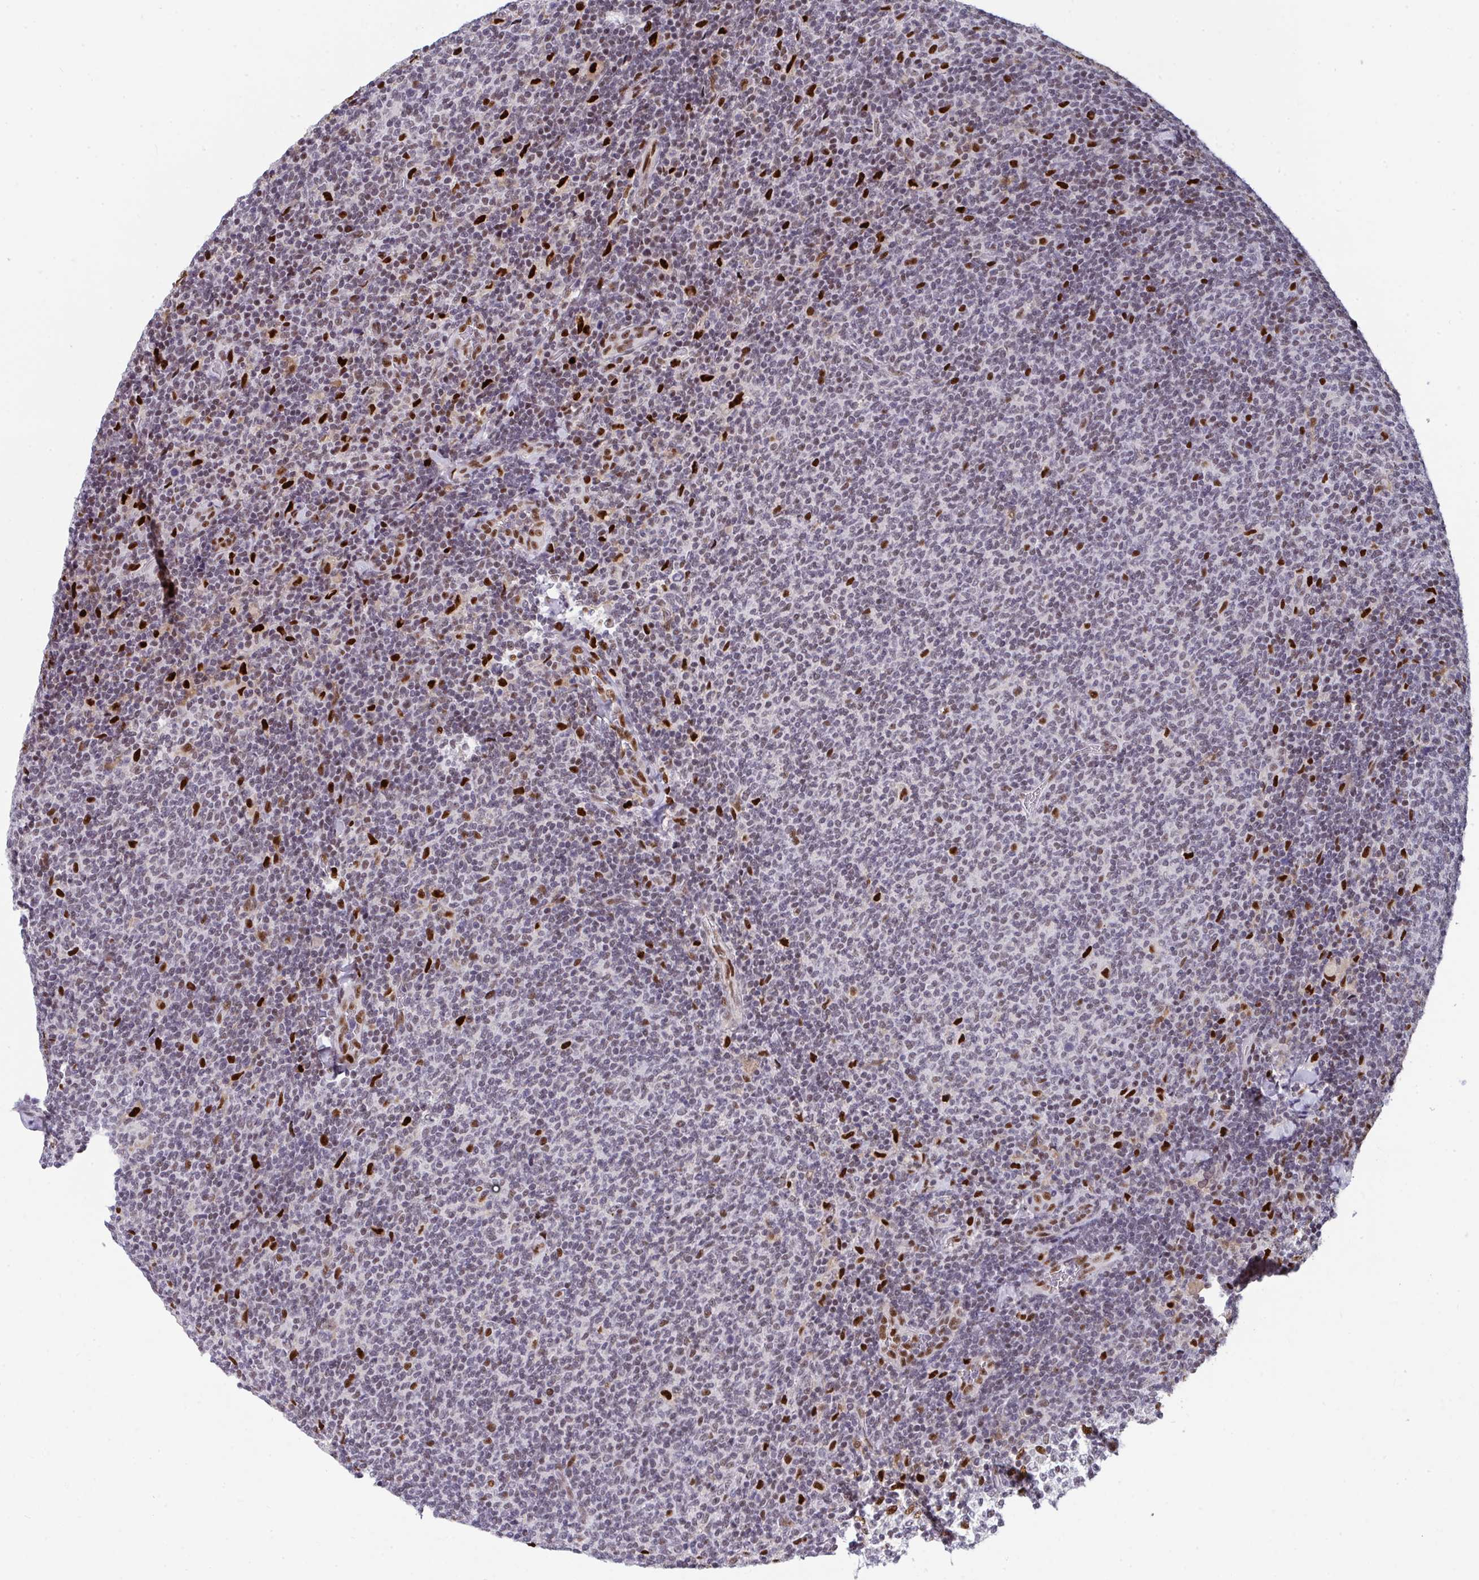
{"staining": {"intensity": "weak", "quantity": "<25%", "location": "nuclear"}, "tissue": "lymphoma", "cell_type": "Tumor cells", "image_type": "cancer", "snomed": [{"axis": "morphology", "description": "Malignant lymphoma, non-Hodgkin's type, Low grade"}, {"axis": "topography", "description": "Lymph node"}], "caption": "The histopathology image shows no staining of tumor cells in malignant lymphoma, non-Hodgkin's type (low-grade).", "gene": "JDP2", "patient": {"sex": "male", "age": 52}}